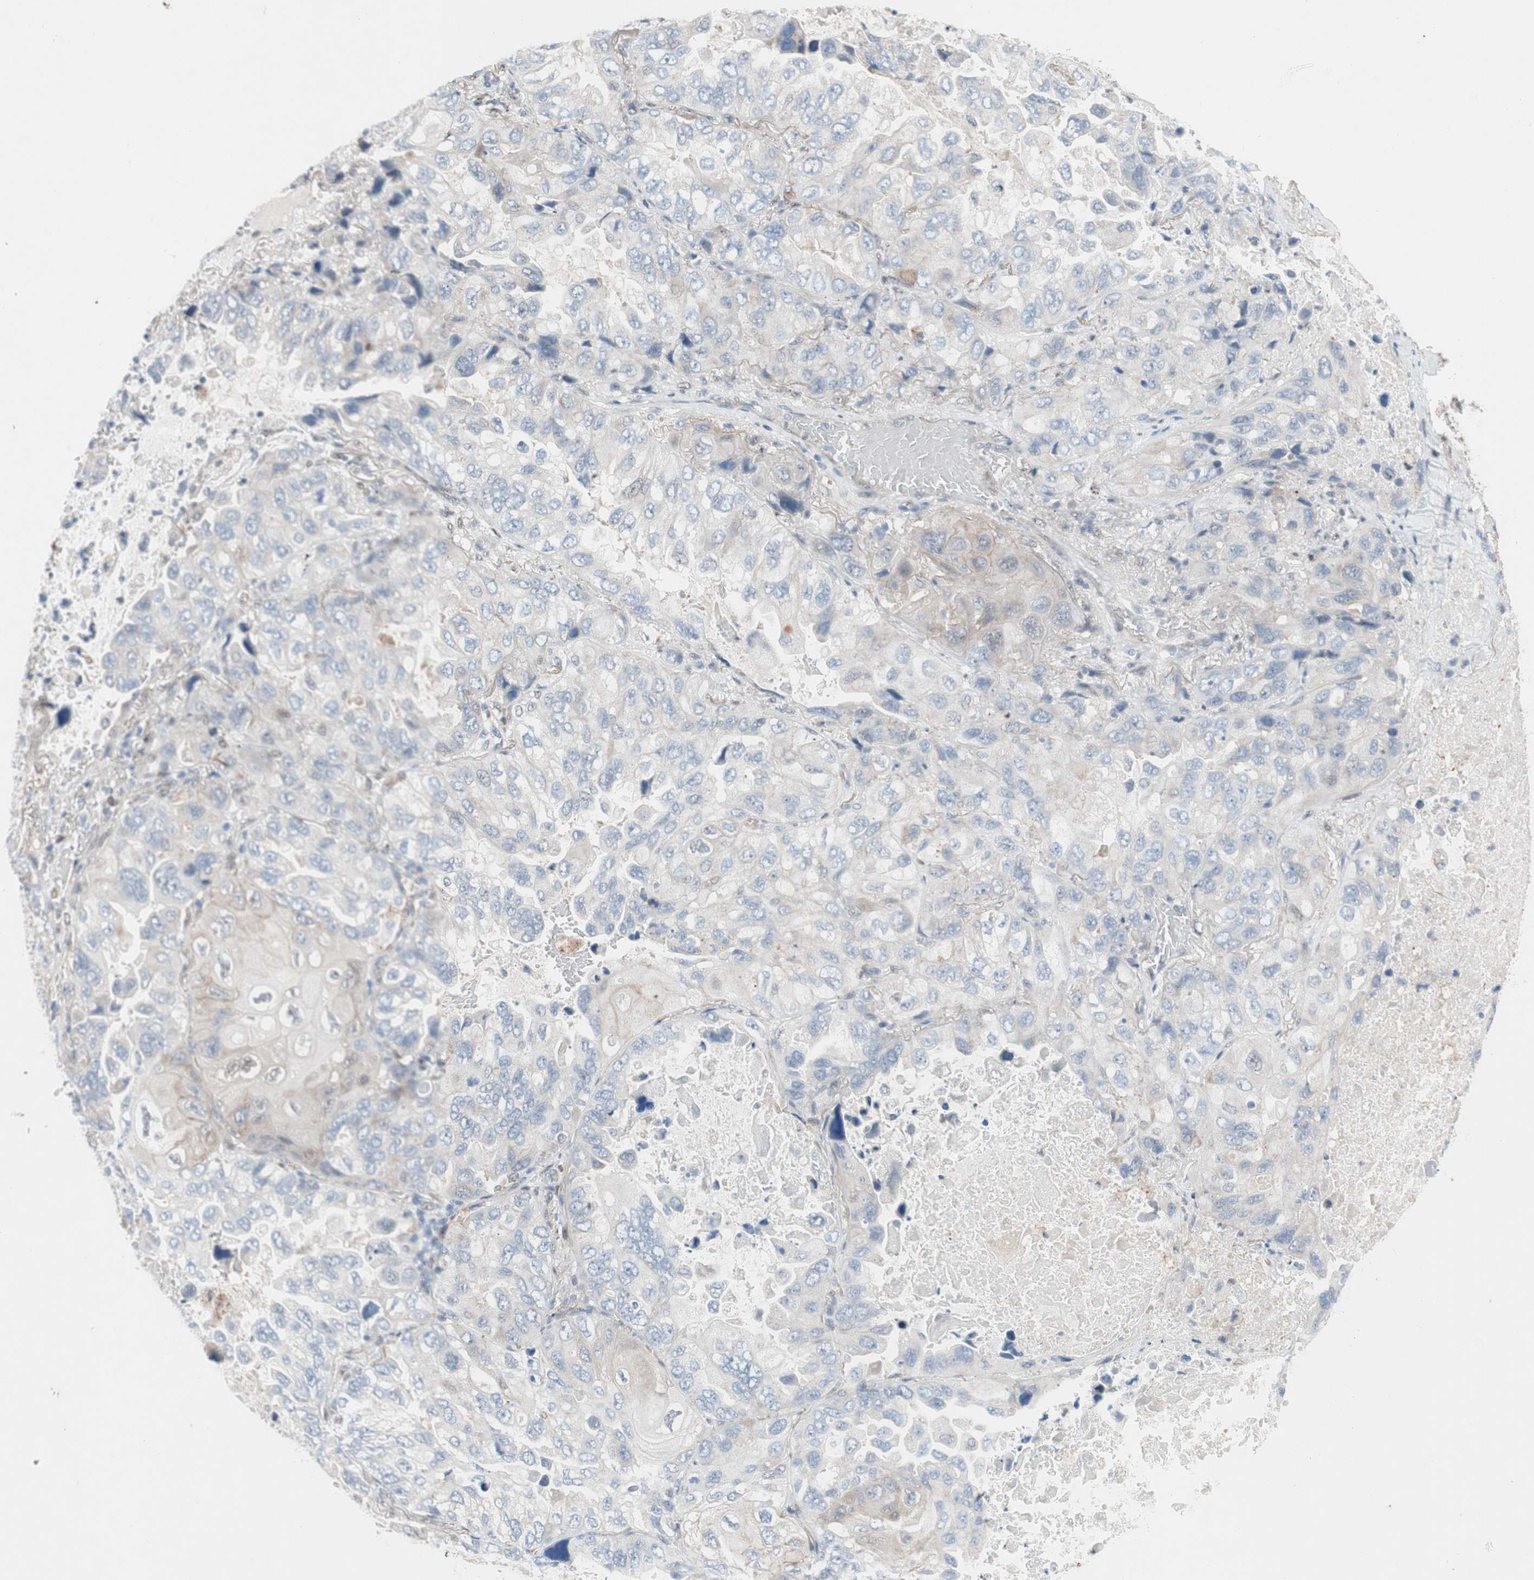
{"staining": {"intensity": "negative", "quantity": "none", "location": "none"}, "tissue": "lung cancer", "cell_type": "Tumor cells", "image_type": "cancer", "snomed": [{"axis": "morphology", "description": "Squamous cell carcinoma, NOS"}, {"axis": "topography", "description": "Lung"}], "caption": "The histopathology image exhibits no staining of tumor cells in lung cancer (squamous cell carcinoma).", "gene": "CAND2", "patient": {"sex": "female", "age": 73}}